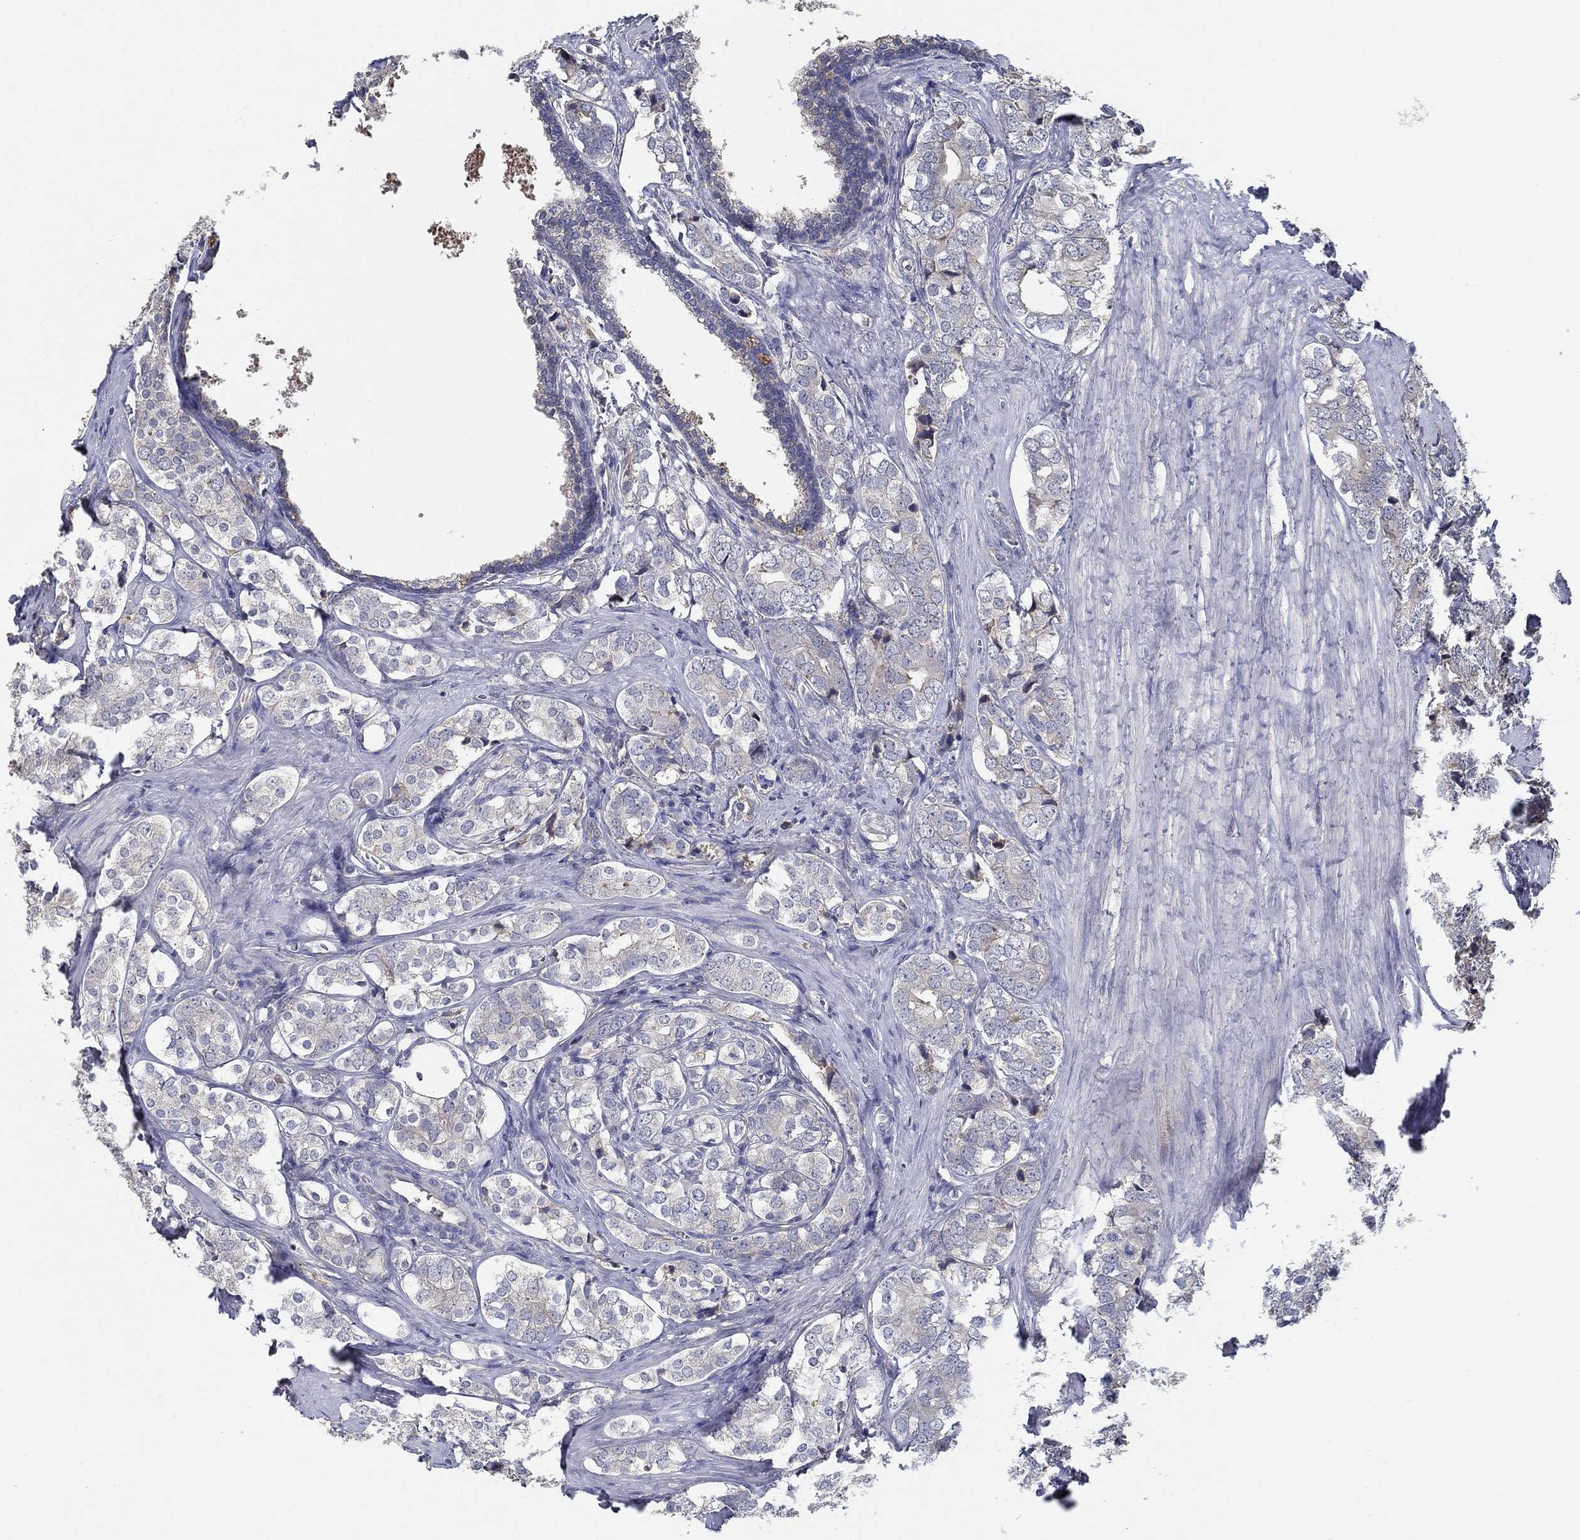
{"staining": {"intensity": "negative", "quantity": "none", "location": "none"}, "tissue": "prostate cancer", "cell_type": "Tumor cells", "image_type": "cancer", "snomed": [{"axis": "morphology", "description": "Adenocarcinoma, NOS"}, {"axis": "topography", "description": "Prostate and seminal vesicle, NOS"}], "caption": "An IHC photomicrograph of adenocarcinoma (prostate) is shown. There is no staining in tumor cells of adenocarcinoma (prostate). (IHC, brightfield microscopy, high magnification).", "gene": "IL10", "patient": {"sex": "male", "age": 63}}